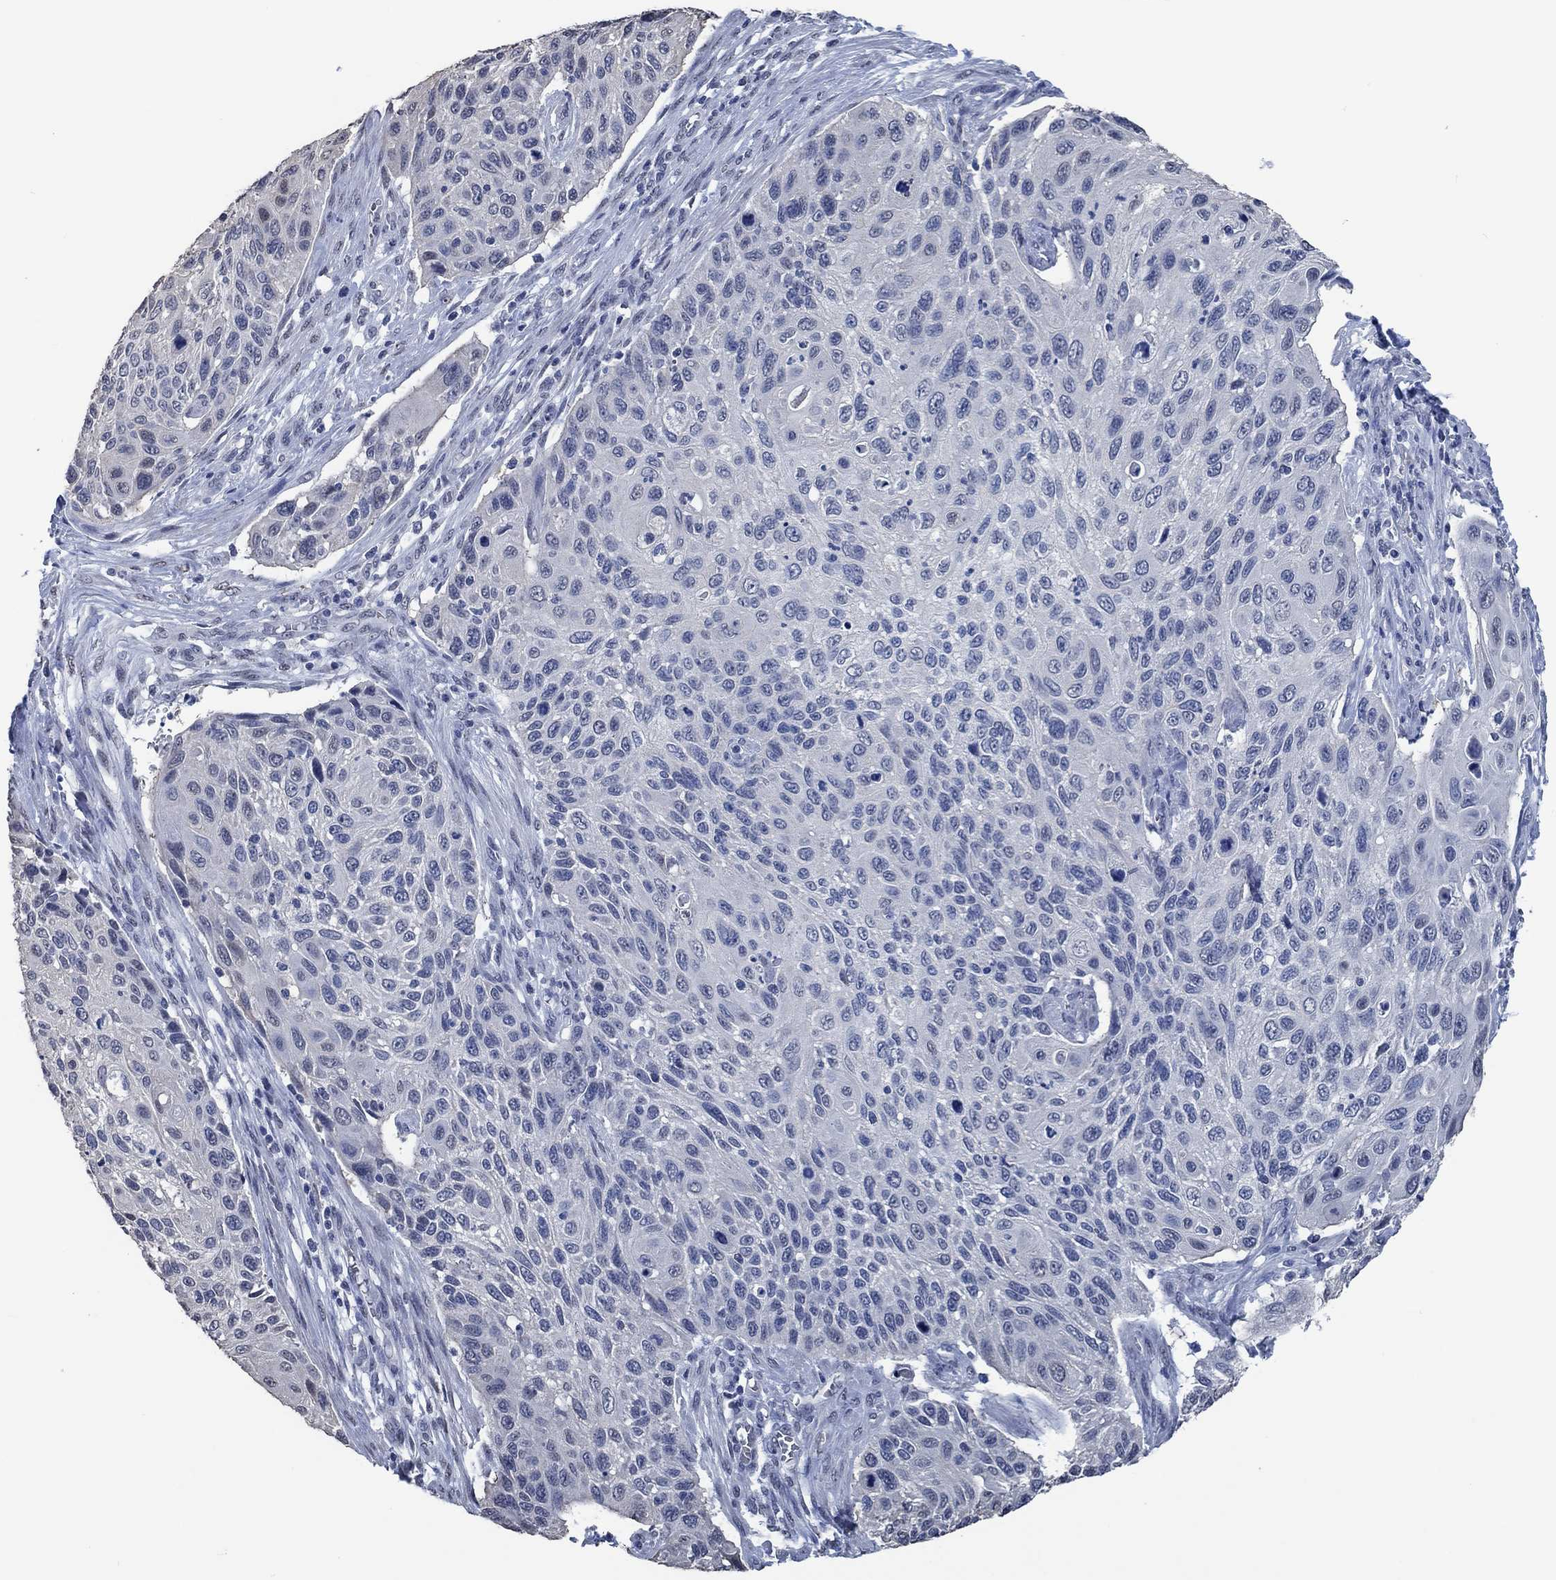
{"staining": {"intensity": "negative", "quantity": "none", "location": "none"}, "tissue": "cervical cancer", "cell_type": "Tumor cells", "image_type": "cancer", "snomed": [{"axis": "morphology", "description": "Squamous cell carcinoma, NOS"}, {"axis": "topography", "description": "Cervix"}], "caption": "A high-resolution photomicrograph shows immunohistochemistry staining of cervical cancer (squamous cell carcinoma), which demonstrates no significant staining in tumor cells. (DAB (3,3'-diaminobenzidine) immunohistochemistry (IHC), high magnification).", "gene": "OBSCN", "patient": {"sex": "female", "age": 70}}